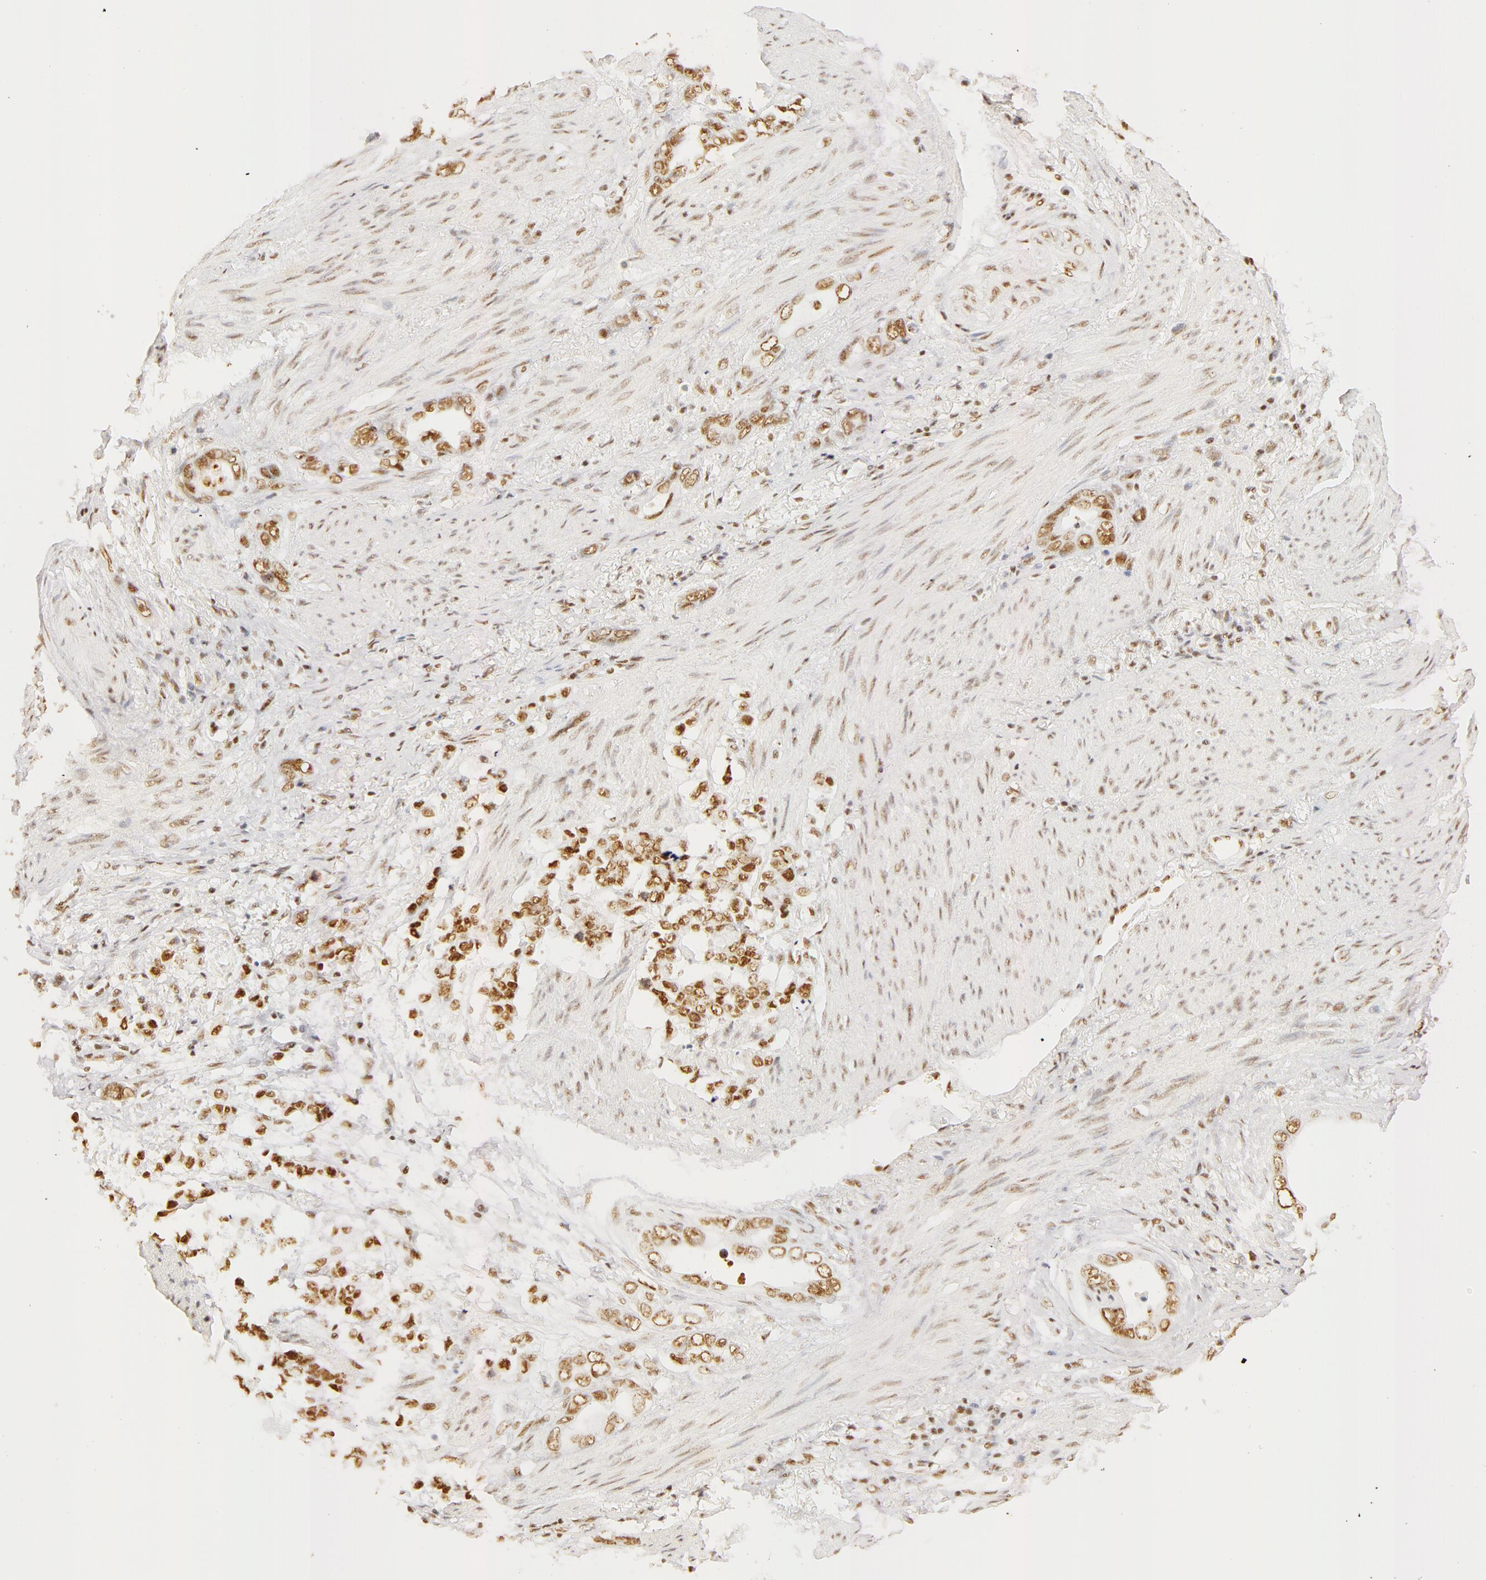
{"staining": {"intensity": "moderate", "quantity": ">75%", "location": "nuclear"}, "tissue": "stomach cancer", "cell_type": "Tumor cells", "image_type": "cancer", "snomed": [{"axis": "morphology", "description": "Adenocarcinoma, NOS"}, {"axis": "topography", "description": "Stomach"}], "caption": "Tumor cells show medium levels of moderate nuclear expression in about >75% of cells in stomach adenocarcinoma.", "gene": "RBM39", "patient": {"sex": "male", "age": 78}}